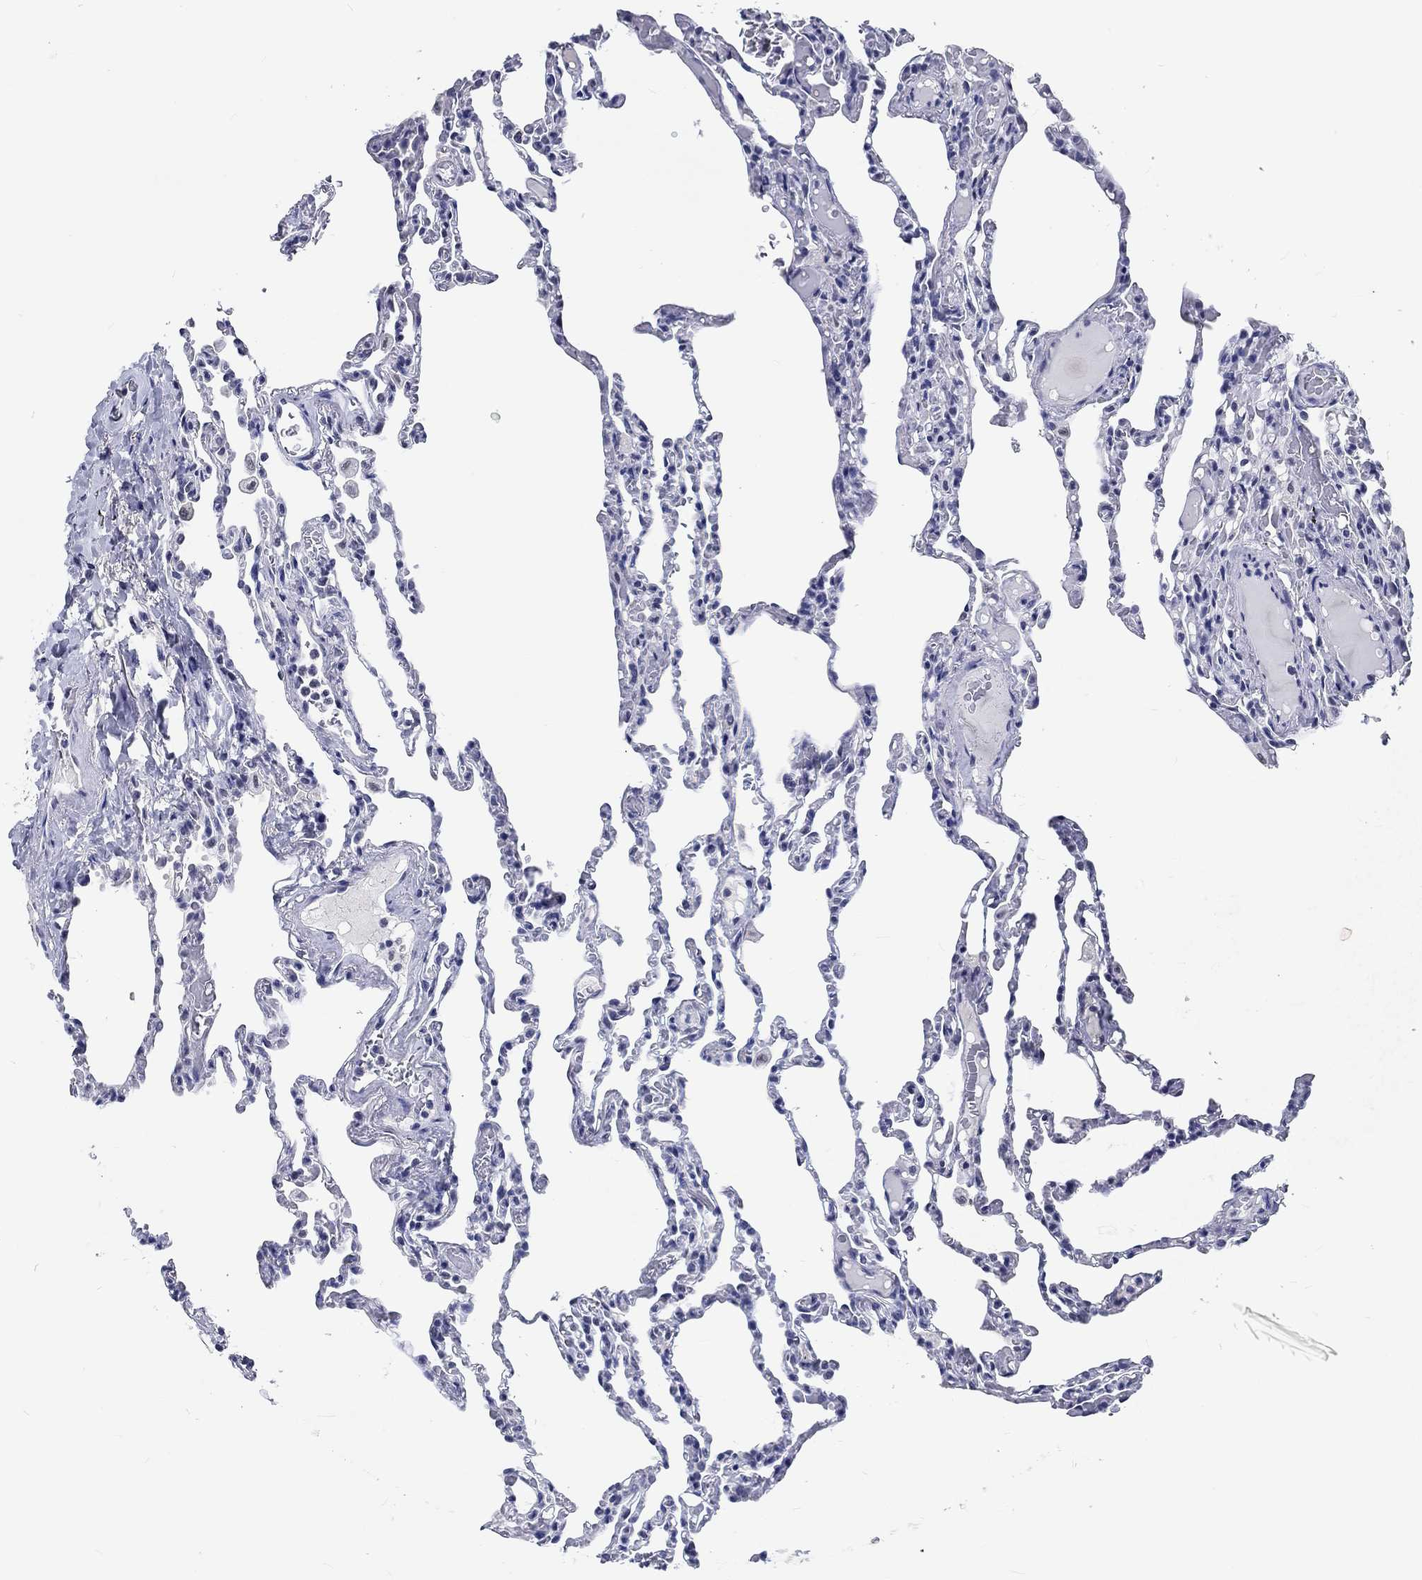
{"staining": {"intensity": "negative", "quantity": "none", "location": "none"}, "tissue": "lung", "cell_type": "Alveolar cells", "image_type": "normal", "snomed": [{"axis": "morphology", "description": "Normal tissue, NOS"}, {"axis": "topography", "description": "Lung"}], "caption": "Lung stained for a protein using immunohistochemistry (IHC) reveals no staining alveolar cells.", "gene": "GRIN1", "patient": {"sex": "female", "age": 43}}